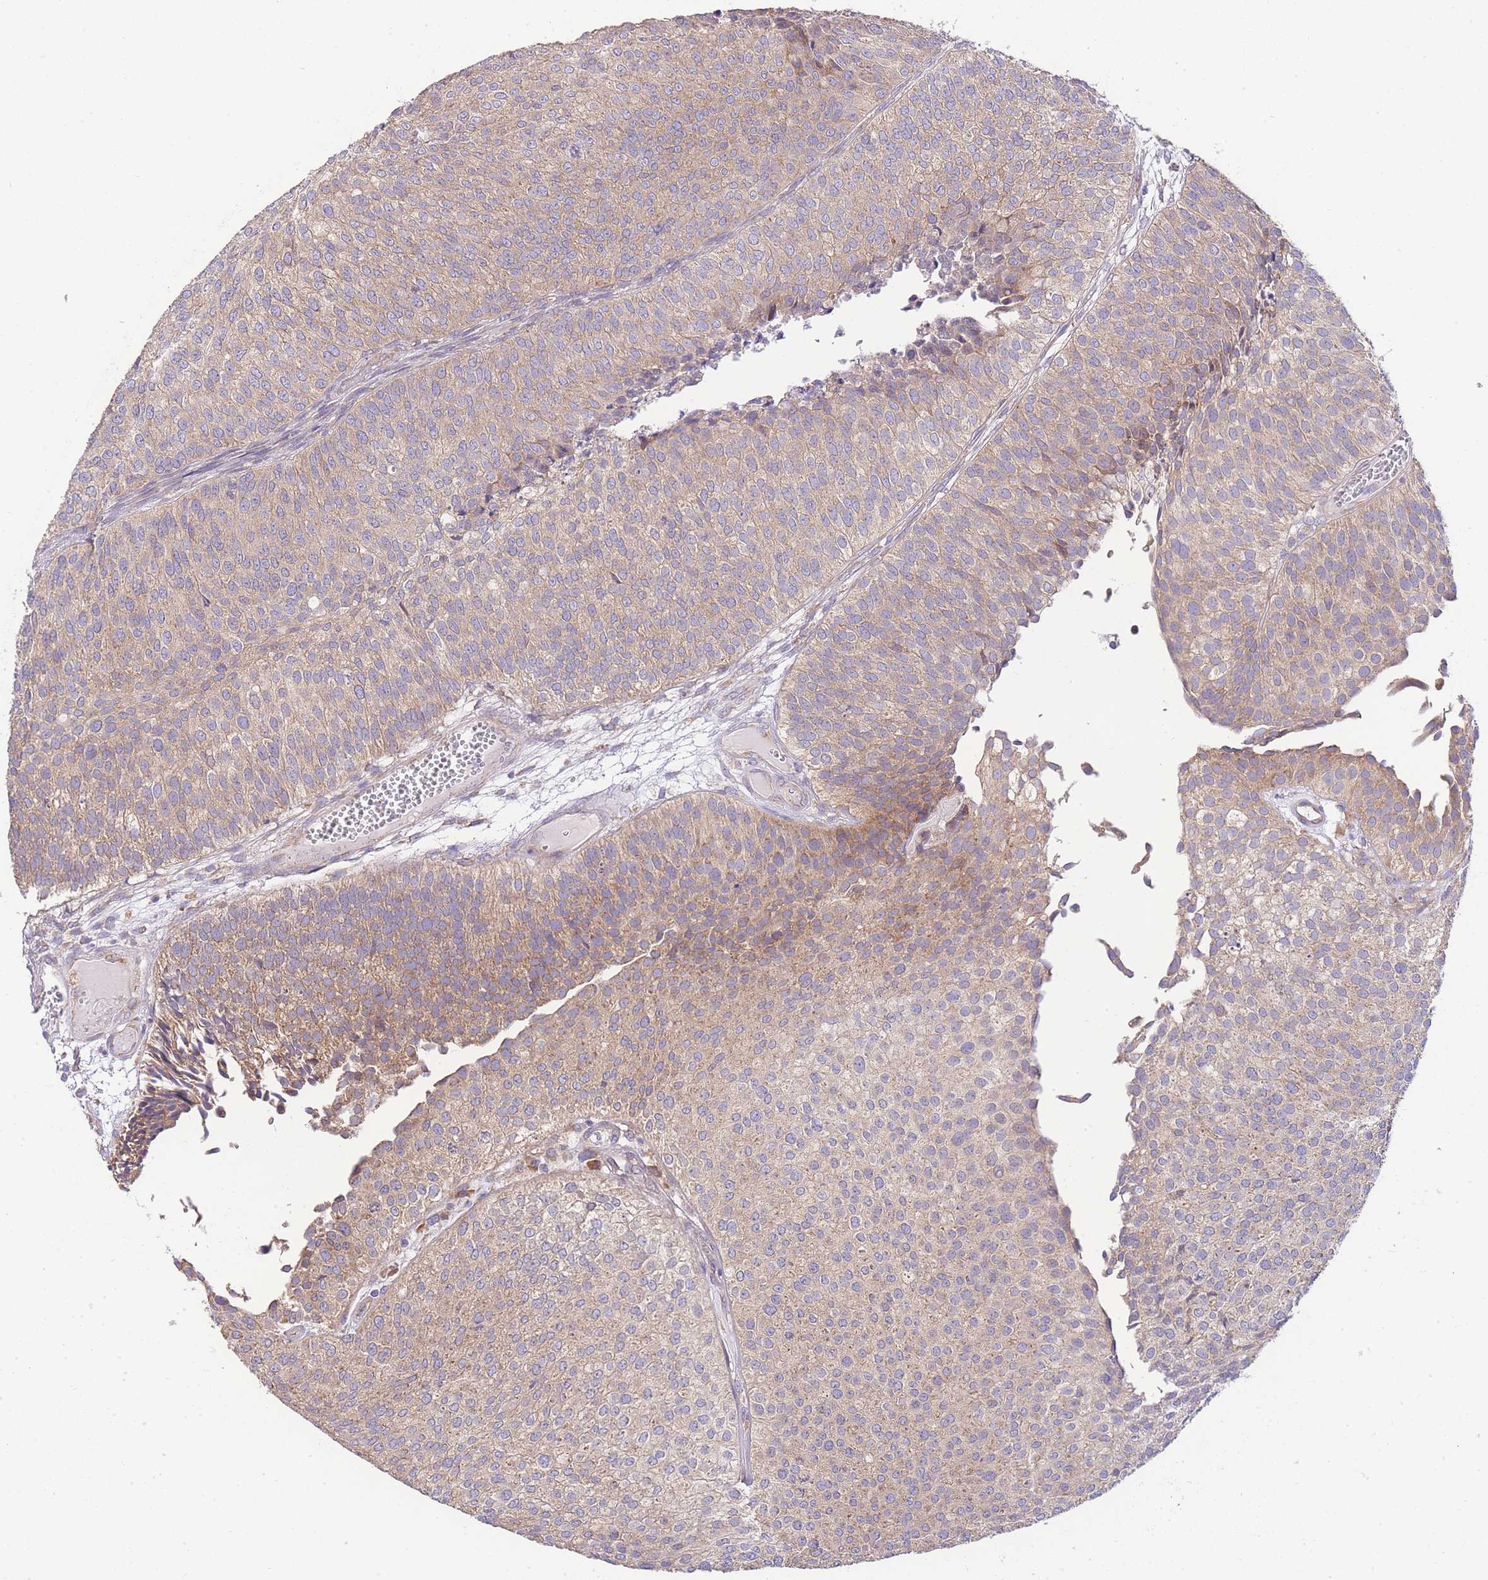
{"staining": {"intensity": "weak", "quantity": ">75%", "location": "cytoplasmic/membranous"}, "tissue": "urothelial cancer", "cell_type": "Tumor cells", "image_type": "cancer", "snomed": [{"axis": "morphology", "description": "Urothelial carcinoma, Low grade"}, {"axis": "topography", "description": "Urinary bladder"}], "caption": "Low-grade urothelial carcinoma stained with IHC displays weak cytoplasmic/membranous expression in approximately >75% of tumor cells.", "gene": "BEX1", "patient": {"sex": "male", "age": 84}}